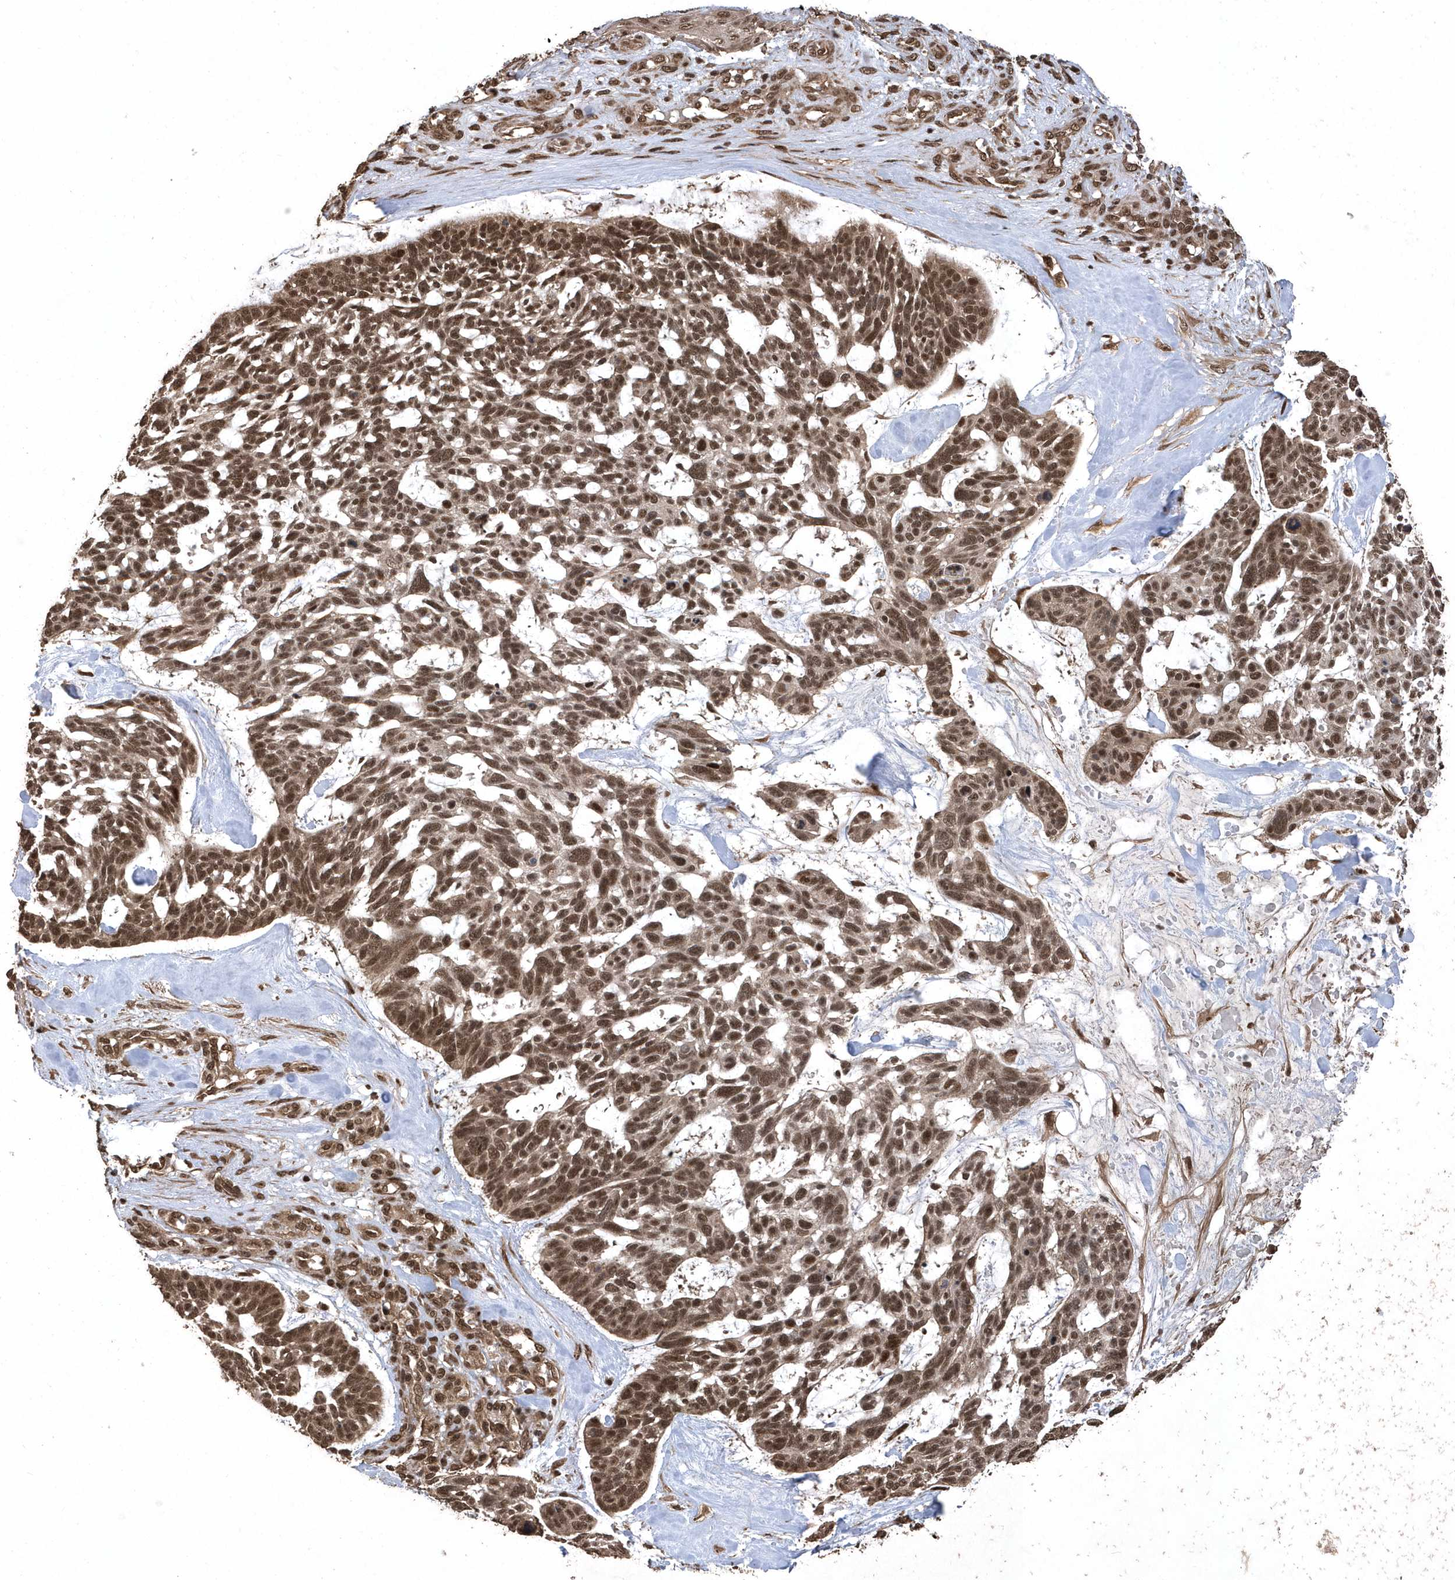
{"staining": {"intensity": "moderate", "quantity": ">75%", "location": "cytoplasmic/membranous,nuclear"}, "tissue": "skin cancer", "cell_type": "Tumor cells", "image_type": "cancer", "snomed": [{"axis": "morphology", "description": "Basal cell carcinoma"}, {"axis": "topography", "description": "Skin"}], "caption": "Skin cancer stained with IHC demonstrates moderate cytoplasmic/membranous and nuclear positivity in about >75% of tumor cells. The staining was performed using DAB (3,3'-diaminobenzidine) to visualize the protein expression in brown, while the nuclei were stained in blue with hematoxylin (Magnification: 20x).", "gene": "INTS12", "patient": {"sex": "male", "age": 88}}